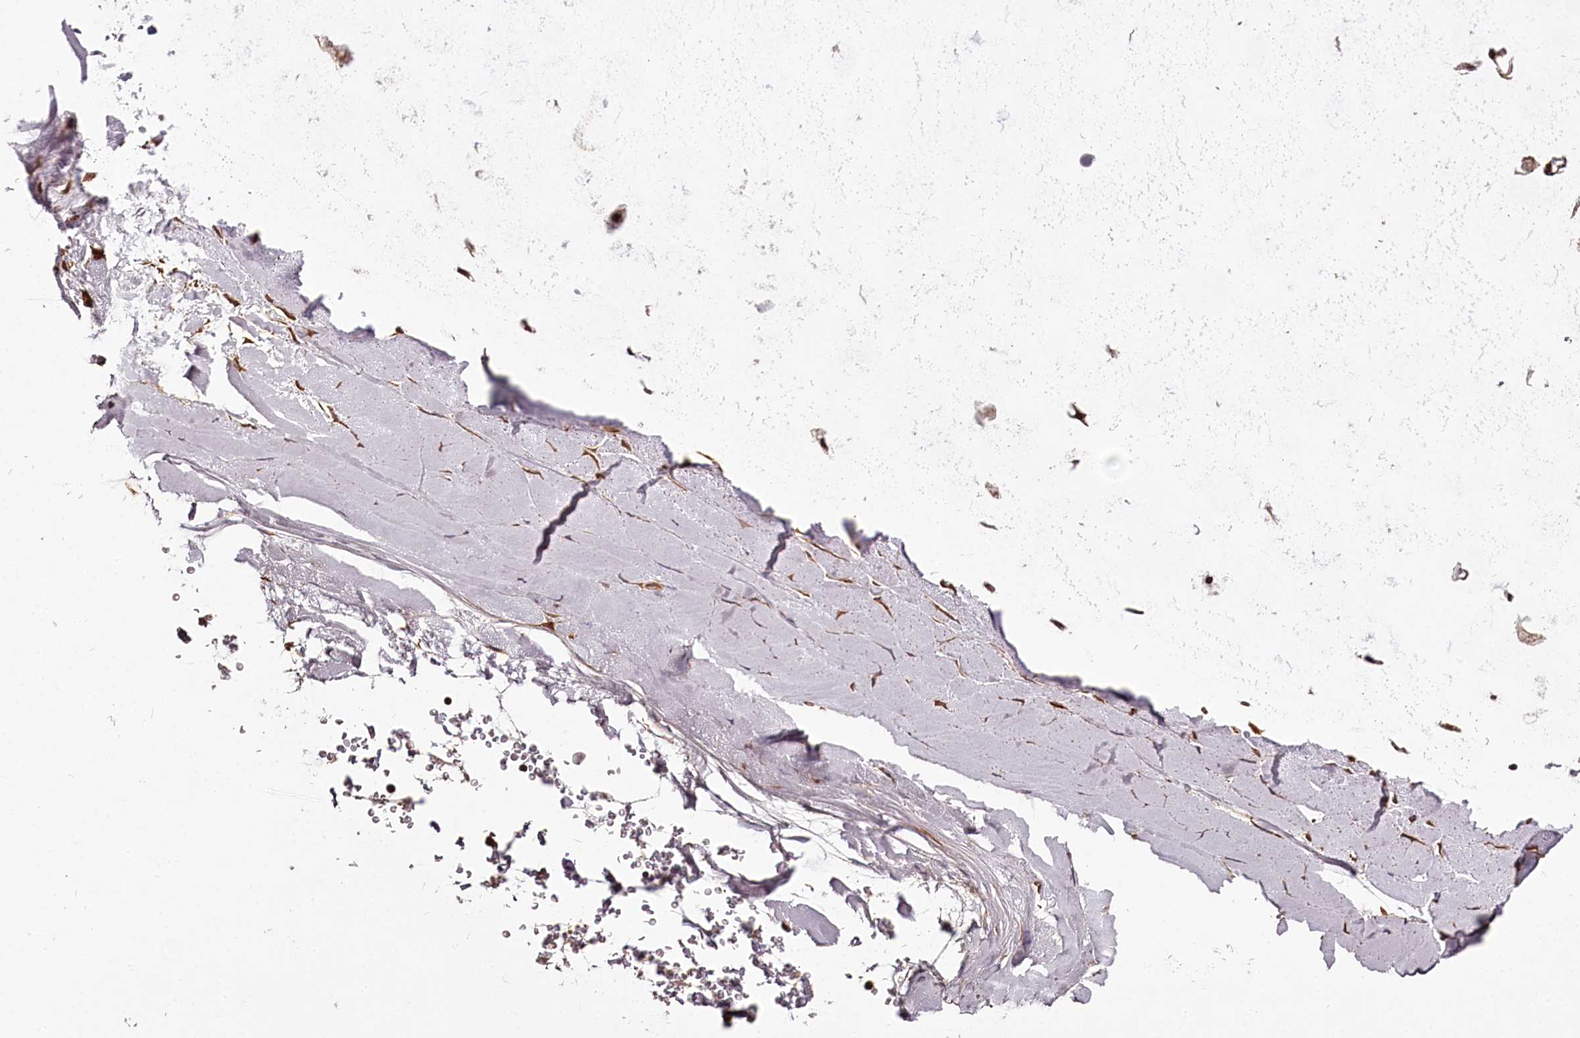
{"staining": {"intensity": "strong", "quantity": ">75%", "location": "cytoplasmic/membranous,nuclear"}, "tissue": "adipose tissue", "cell_type": "Adipocytes", "image_type": "normal", "snomed": [{"axis": "morphology", "description": "Normal tissue, NOS"}, {"axis": "morphology", "description": "Squamous cell carcinoma, NOS"}, {"axis": "topography", "description": "Lymph node"}, {"axis": "topography", "description": "Bronchus"}, {"axis": "topography", "description": "Lung"}], "caption": "Strong cytoplasmic/membranous,nuclear staining for a protein is seen in about >75% of adipocytes of benign adipose tissue using IHC.", "gene": "MAML3", "patient": {"sex": "male", "age": 66}}